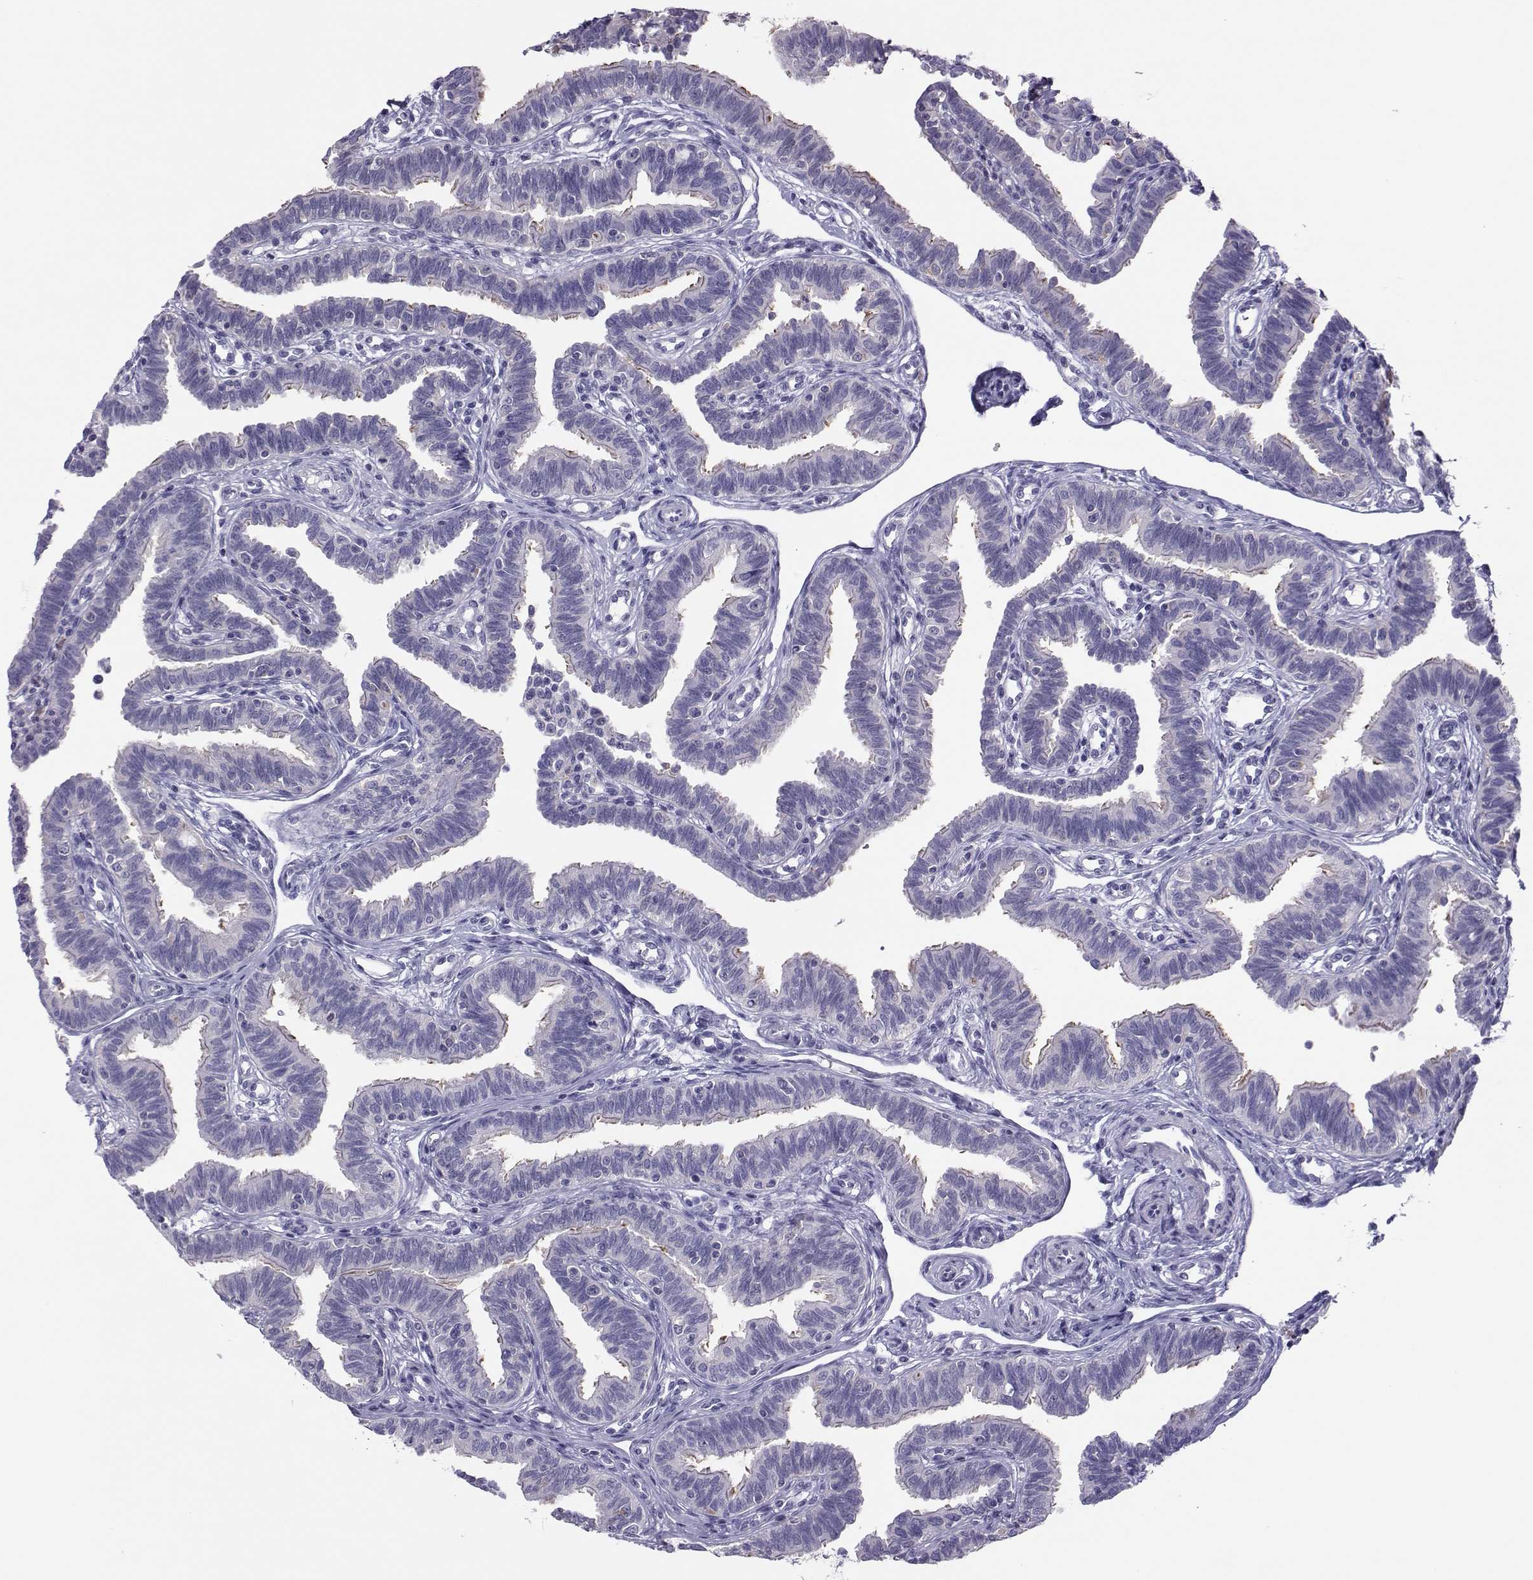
{"staining": {"intensity": "negative", "quantity": "none", "location": "none"}, "tissue": "fallopian tube", "cell_type": "Glandular cells", "image_type": "normal", "snomed": [{"axis": "morphology", "description": "Normal tissue, NOS"}, {"axis": "topography", "description": "Fallopian tube"}], "caption": "Unremarkable fallopian tube was stained to show a protein in brown. There is no significant staining in glandular cells. (Stains: DAB (3,3'-diaminobenzidine) immunohistochemistry with hematoxylin counter stain, Microscopy: brightfield microscopy at high magnification).", "gene": "TRPM7", "patient": {"sex": "female", "age": 36}}